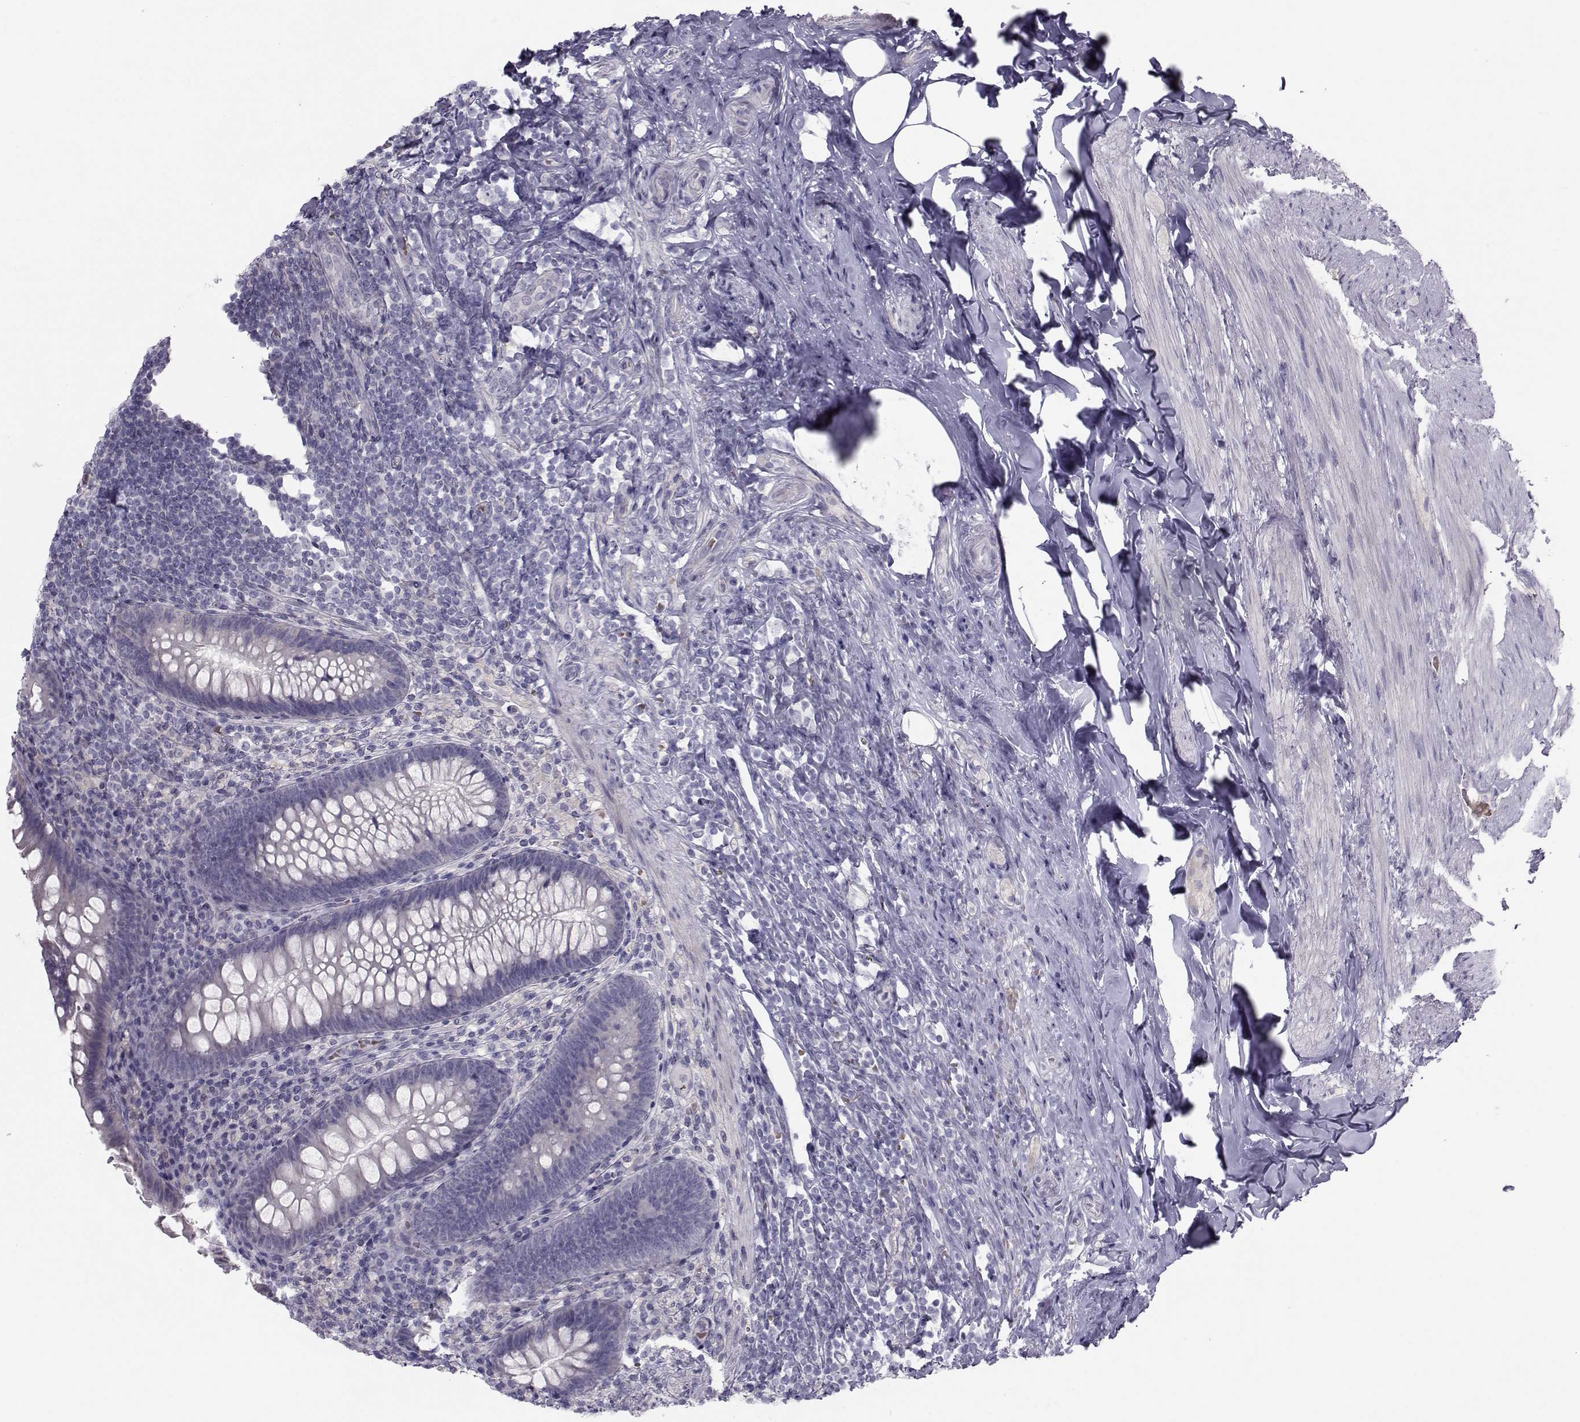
{"staining": {"intensity": "negative", "quantity": "none", "location": "none"}, "tissue": "appendix", "cell_type": "Glandular cells", "image_type": "normal", "snomed": [{"axis": "morphology", "description": "Normal tissue, NOS"}, {"axis": "topography", "description": "Appendix"}], "caption": "This histopathology image is of unremarkable appendix stained with immunohistochemistry (IHC) to label a protein in brown with the nuclei are counter-stained blue. There is no staining in glandular cells.", "gene": "GARIN3", "patient": {"sex": "male", "age": 47}}